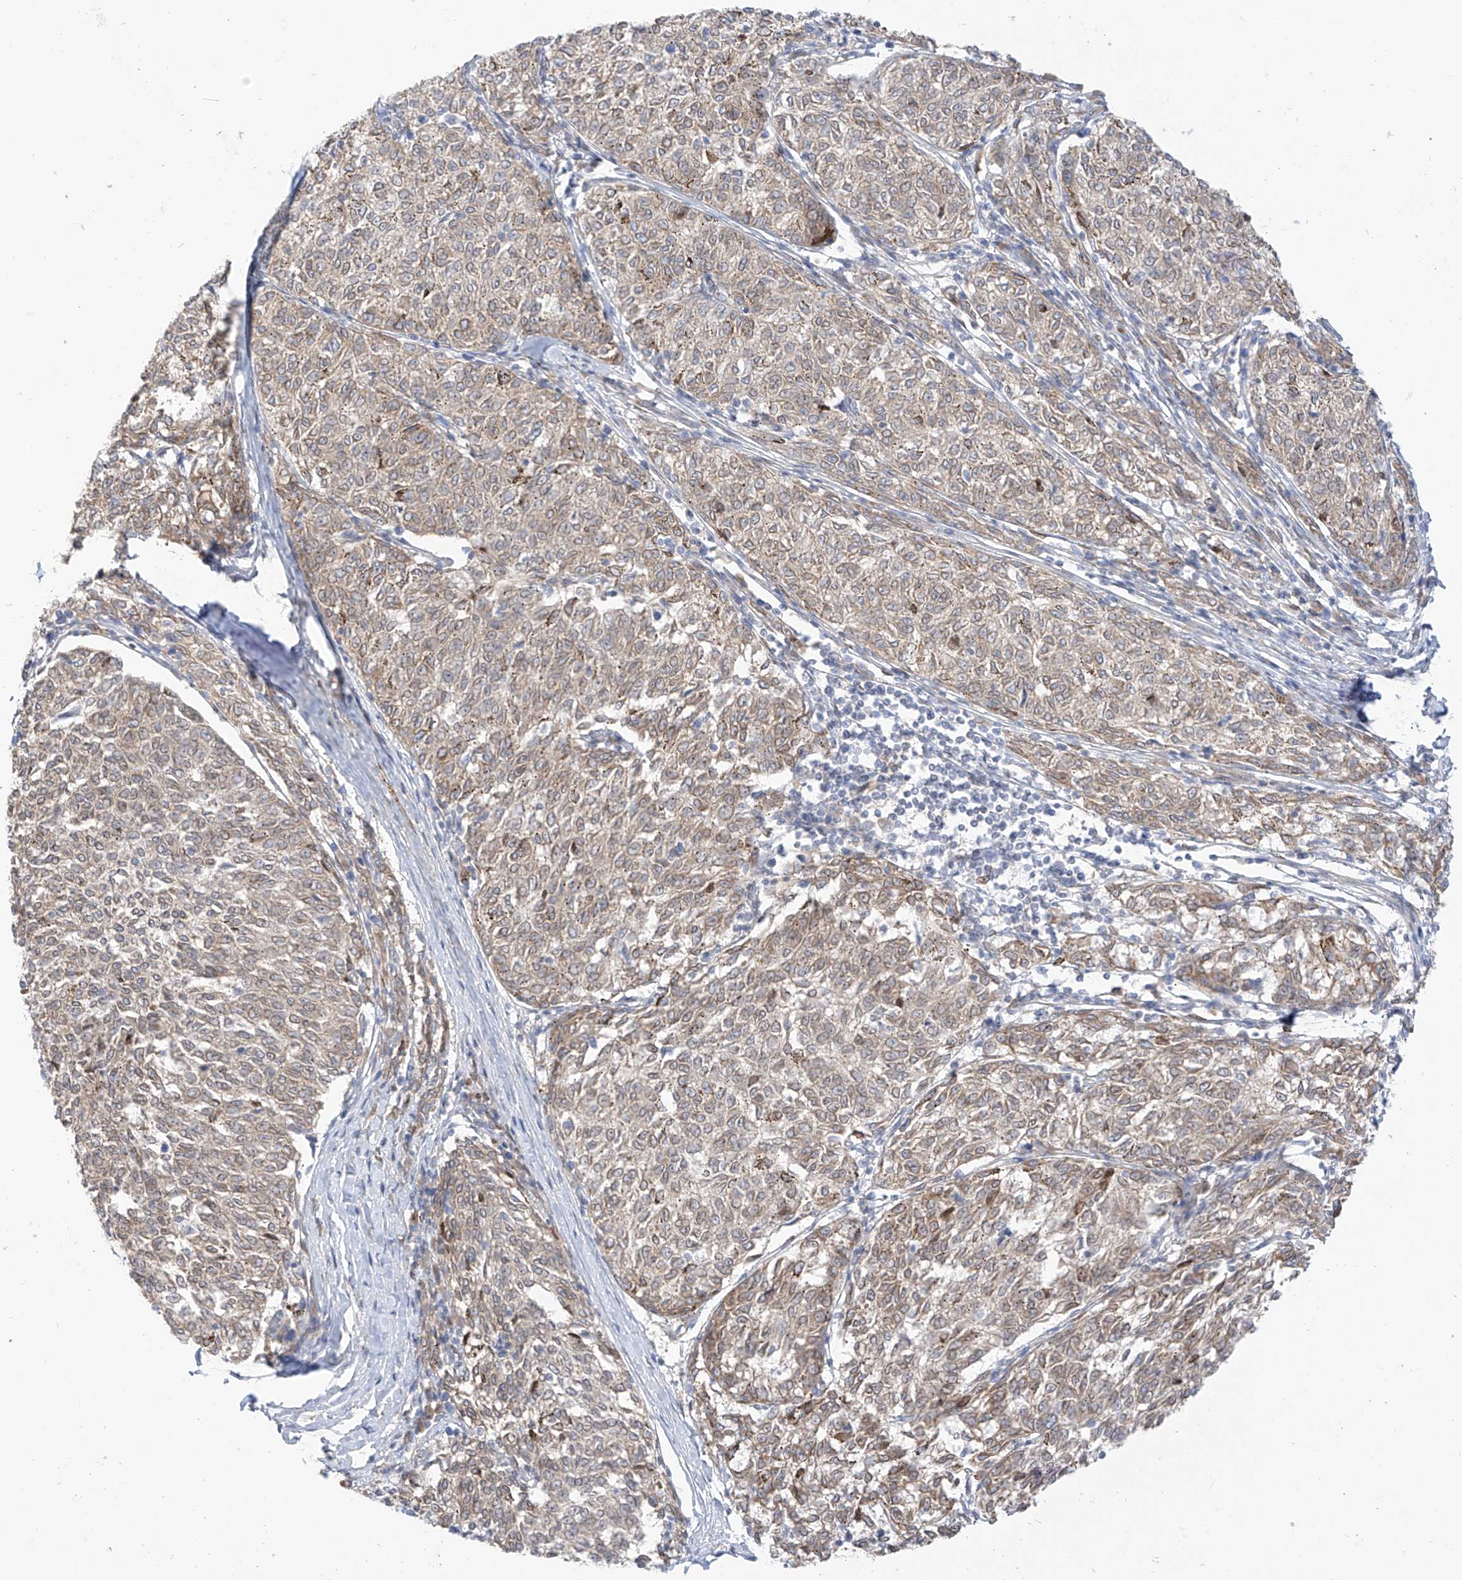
{"staining": {"intensity": "weak", "quantity": ">75%", "location": "cytoplasmic/membranous"}, "tissue": "melanoma", "cell_type": "Tumor cells", "image_type": "cancer", "snomed": [{"axis": "morphology", "description": "Malignant melanoma, NOS"}, {"axis": "topography", "description": "Skin"}], "caption": "A photomicrograph showing weak cytoplasmic/membranous expression in approximately >75% of tumor cells in malignant melanoma, as visualized by brown immunohistochemical staining.", "gene": "PCYOX1", "patient": {"sex": "female", "age": 72}}